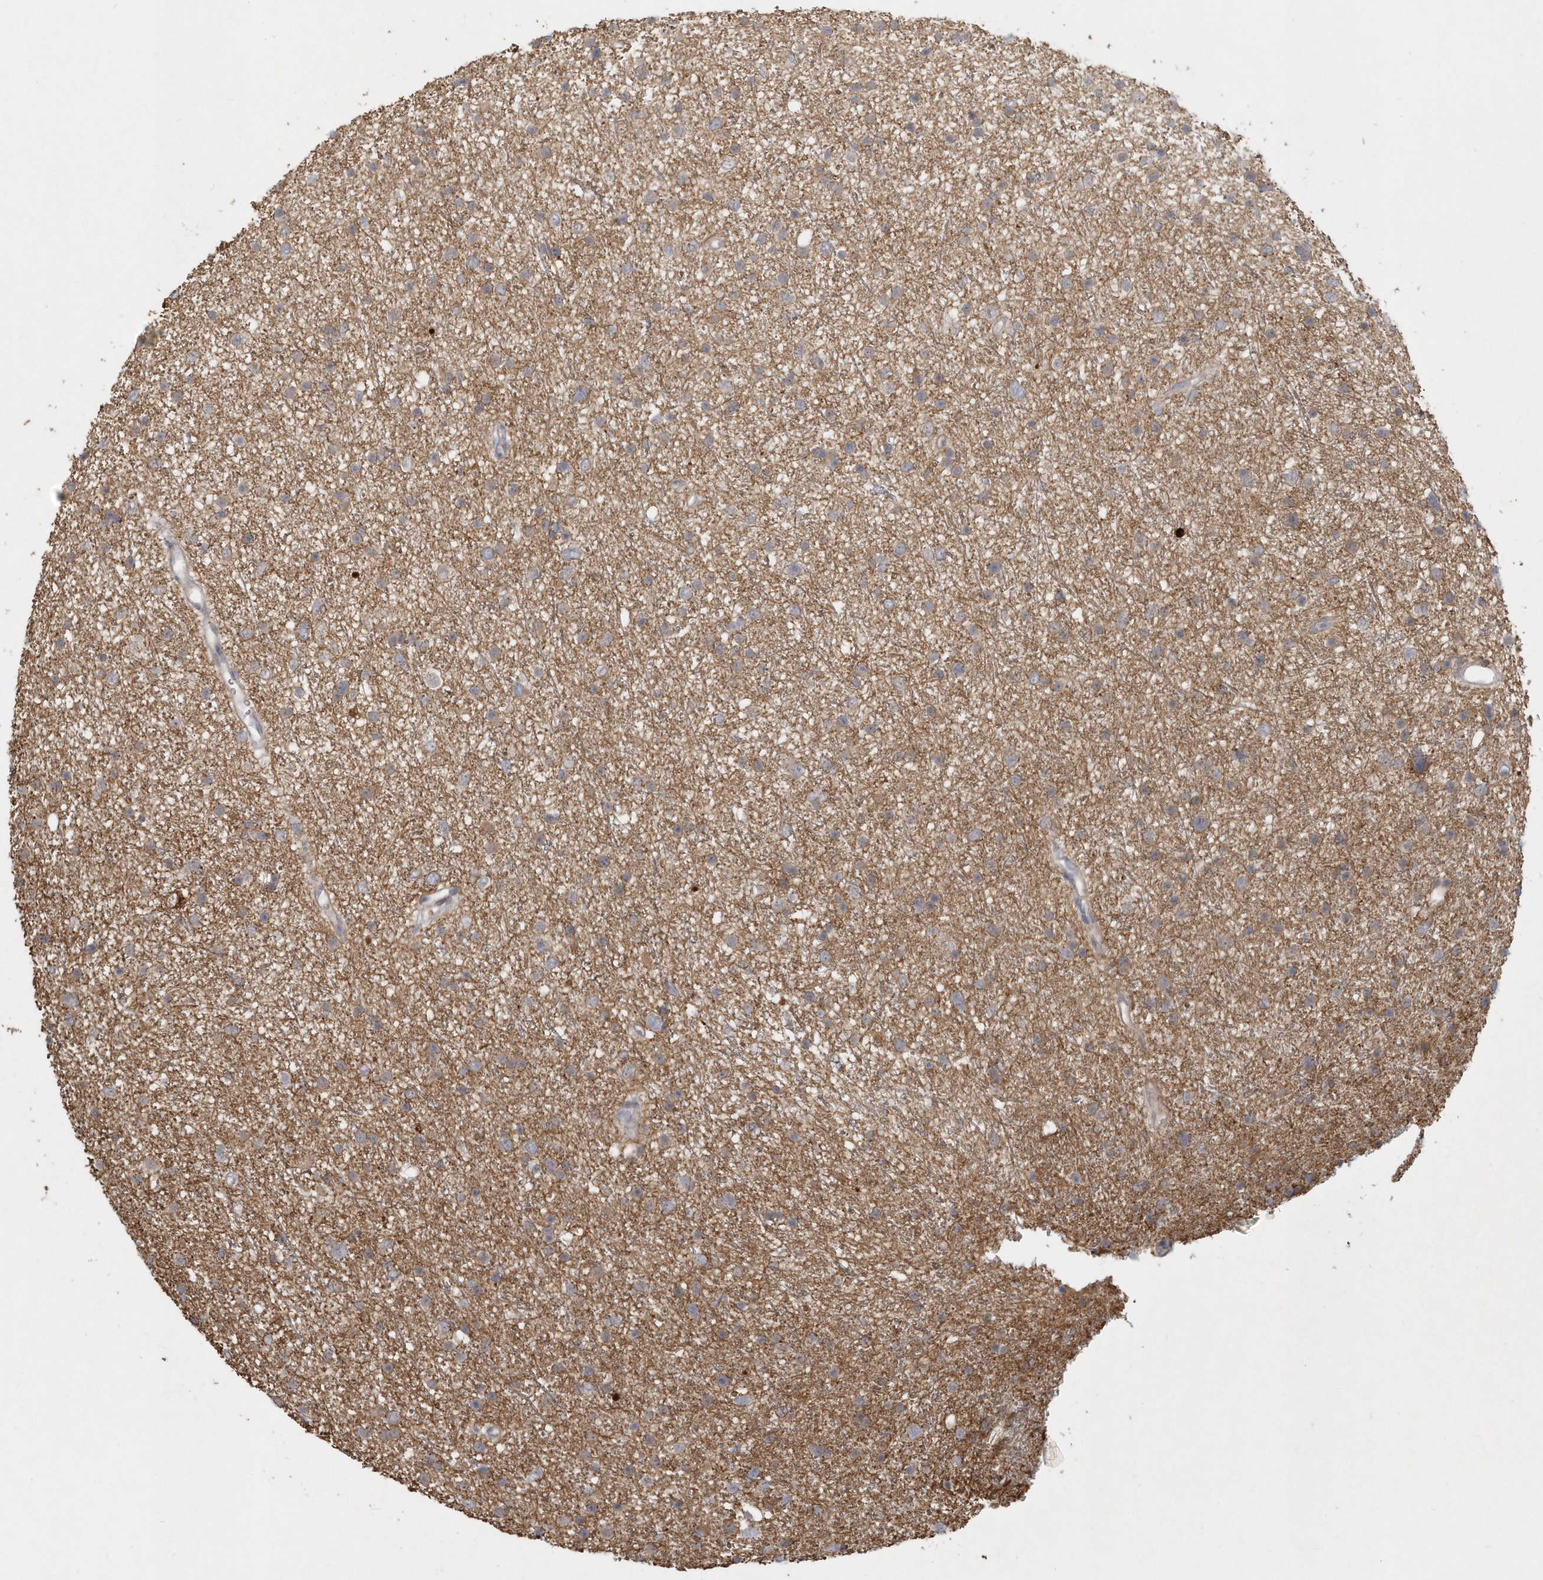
{"staining": {"intensity": "weak", "quantity": "25%-75%", "location": "cytoplasmic/membranous"}, "tissue": "glioma", "cell_type": "Tumor cells", "image_type": "cancer", "snomed": [{"axis": "morphology", "description": "Glioma, malignant, Low grade"}, {"axis": "topography", "description": "Cerebral cortex"}], "caption": "A high-resolution histopathology image shows immunohistochemistry staining of malignant low-grade glioma, which shows weak cytoplasmic/membranous staining in about 25%-75% of tumor cells. (Brightfield microscopy of DAB IHC at high magnification).", "gene": "NAPB", "patient": {"sex": "female", "age": 39}}